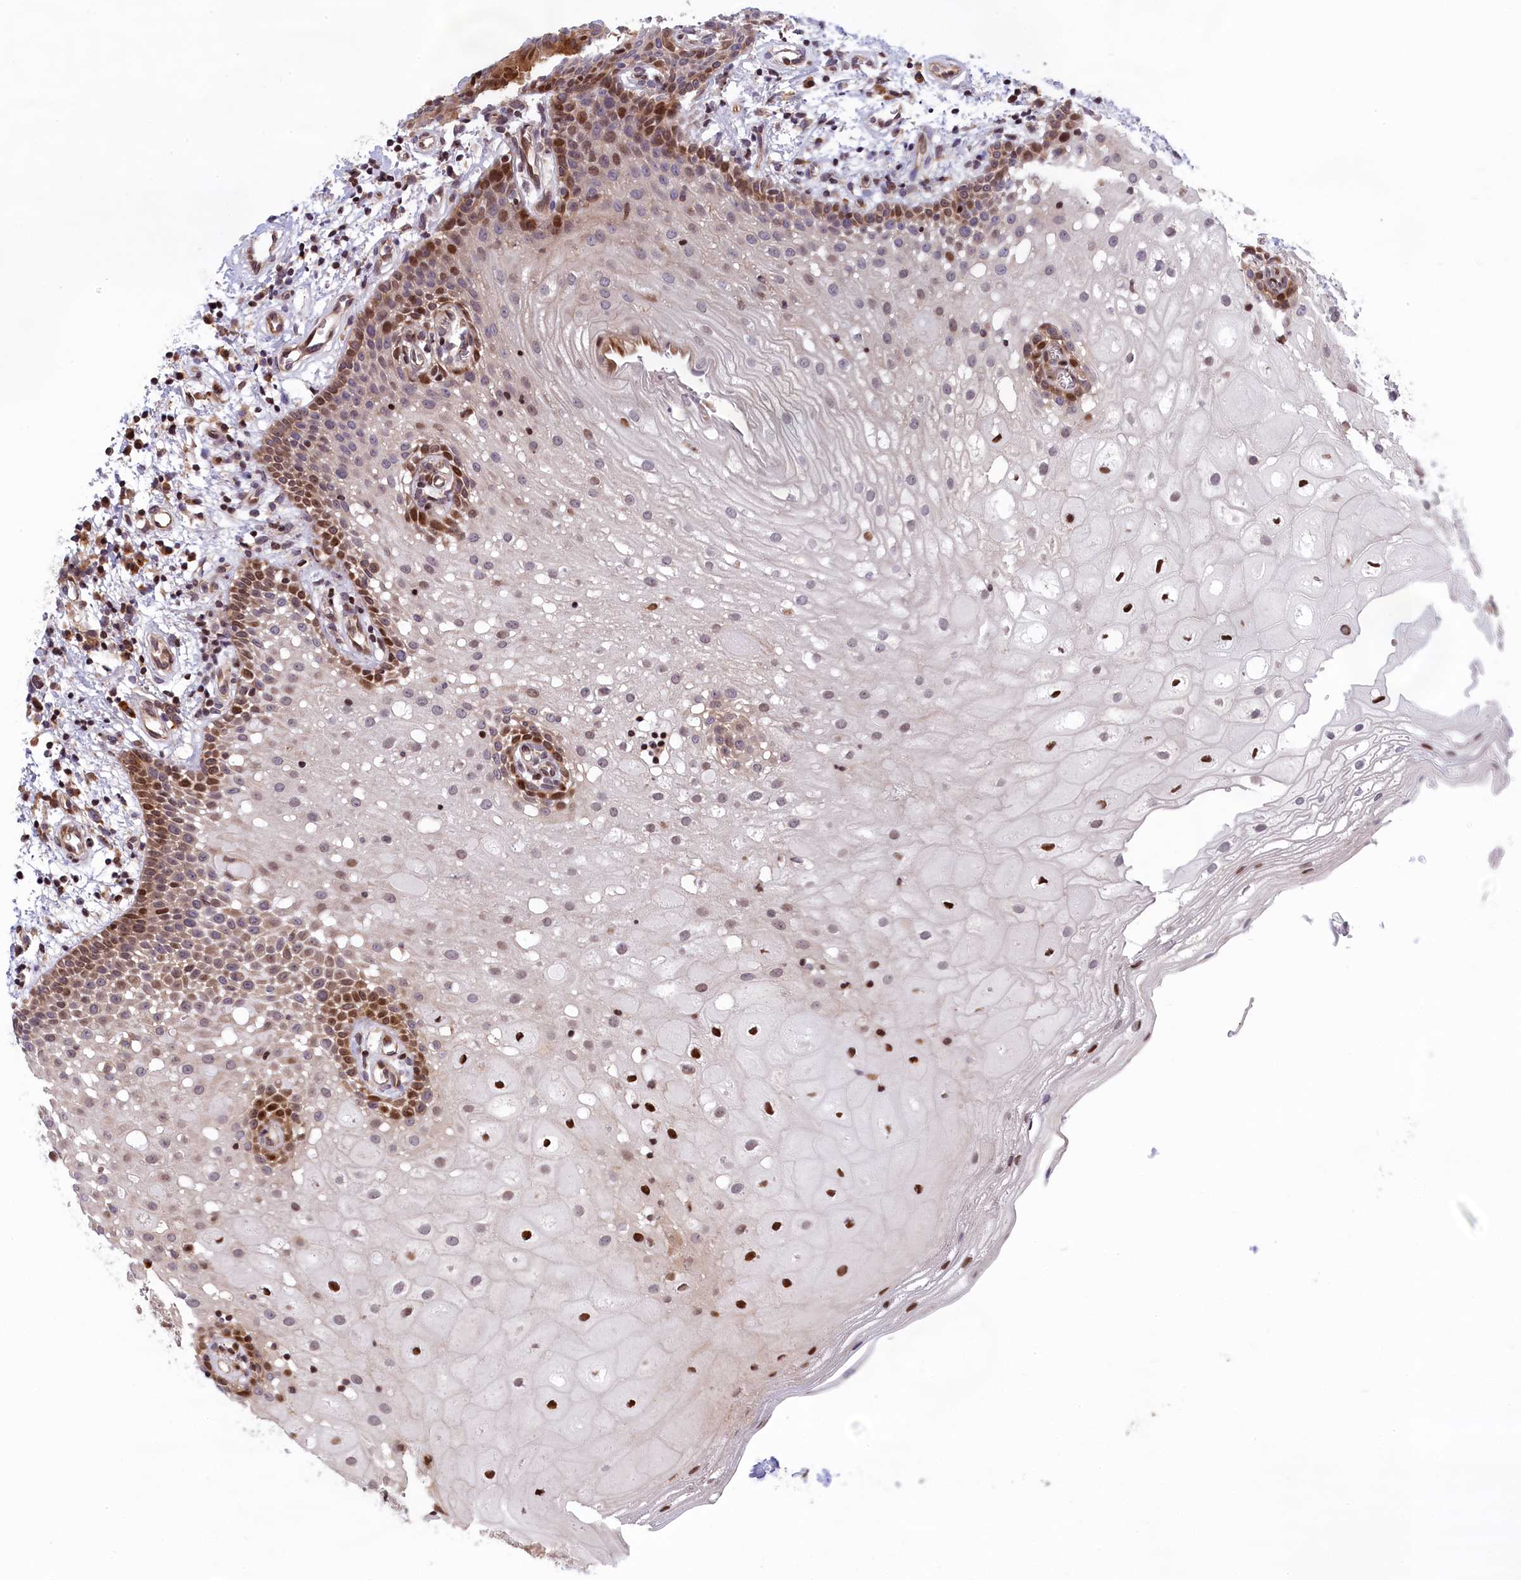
{"staining": {"intensity": "moderate", "quantity": "25%-75%", "location": "nuclear"}, "tissue": "oral mucosa", "cell_type": "Squamous epithelial cells", "image_type": "normal", "snomed": [{"axis": "morphology", "description": "Normal tissue, NOS"}, {"axis": "topography", "description": "Oral tissue"}], "caption": "This micrograph reveals IHC staining of benign human oral mucosa, with medium moderate nuclear positivity in about 25%-75% of squamous epithelial cells.", "gene": "DDX60L", "patient": {"sex": "male", "age": 74}}